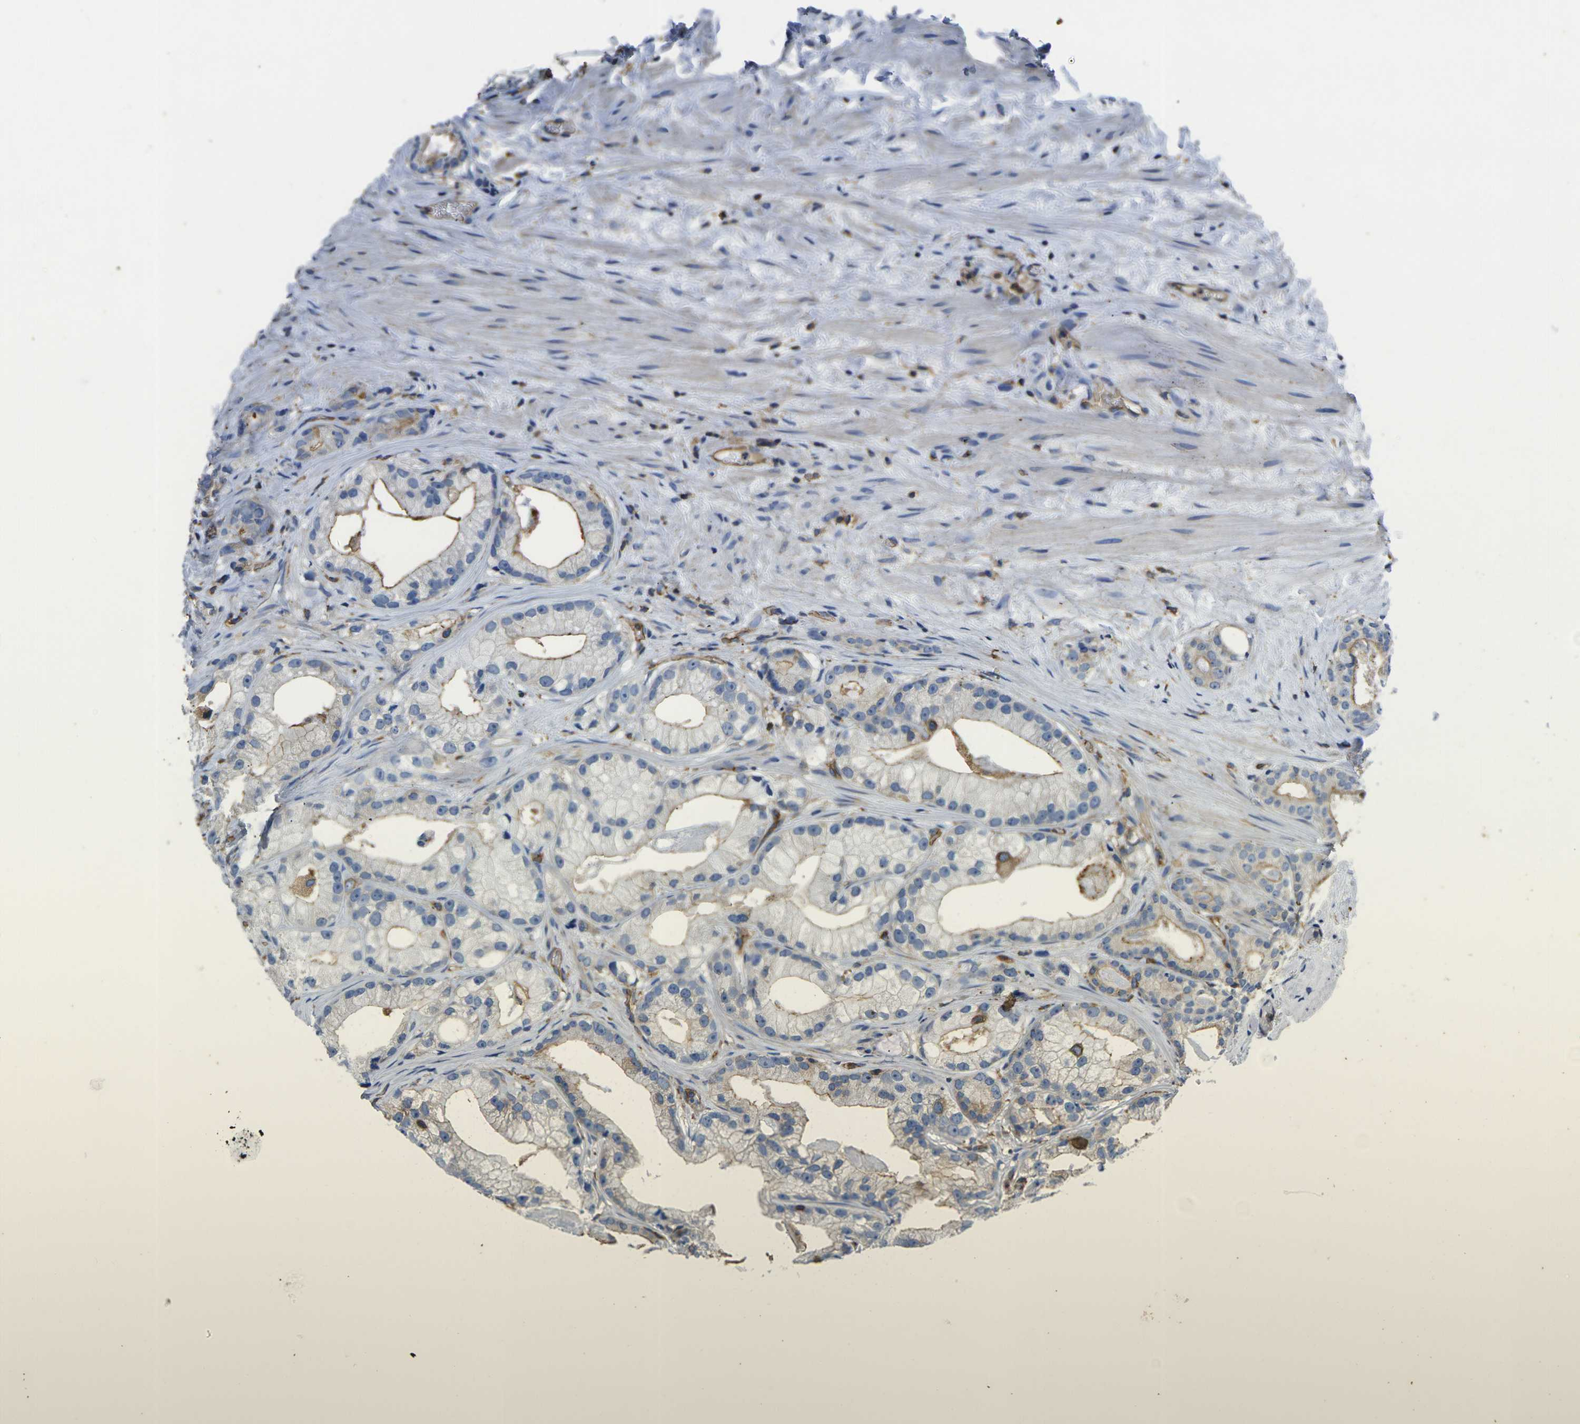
{"staining": {"intensity": "moderate", "quantity": "<25%", "location": "cytoplasmic/membranous"}, "tissue": "prostate cancer", "cell_type": "Tumor cells", "image_type": "cancer", "snomed": [{"axis": "morphology", "description": "Adenocarcinoma, Low grade"}, {"axis": "topography", "description": "Prostate"}], "caption": "IHC of human prostate adenocarcinoma (low-grade) reveals low levels of moderate cytoplasmic/membranous positivity in approximately <25% of tumor cells. (Brightfield microscopy of DAB IHC at high magnification).", "gene": "FAM110D", "patient": {"sex": "male", "age": 59}}